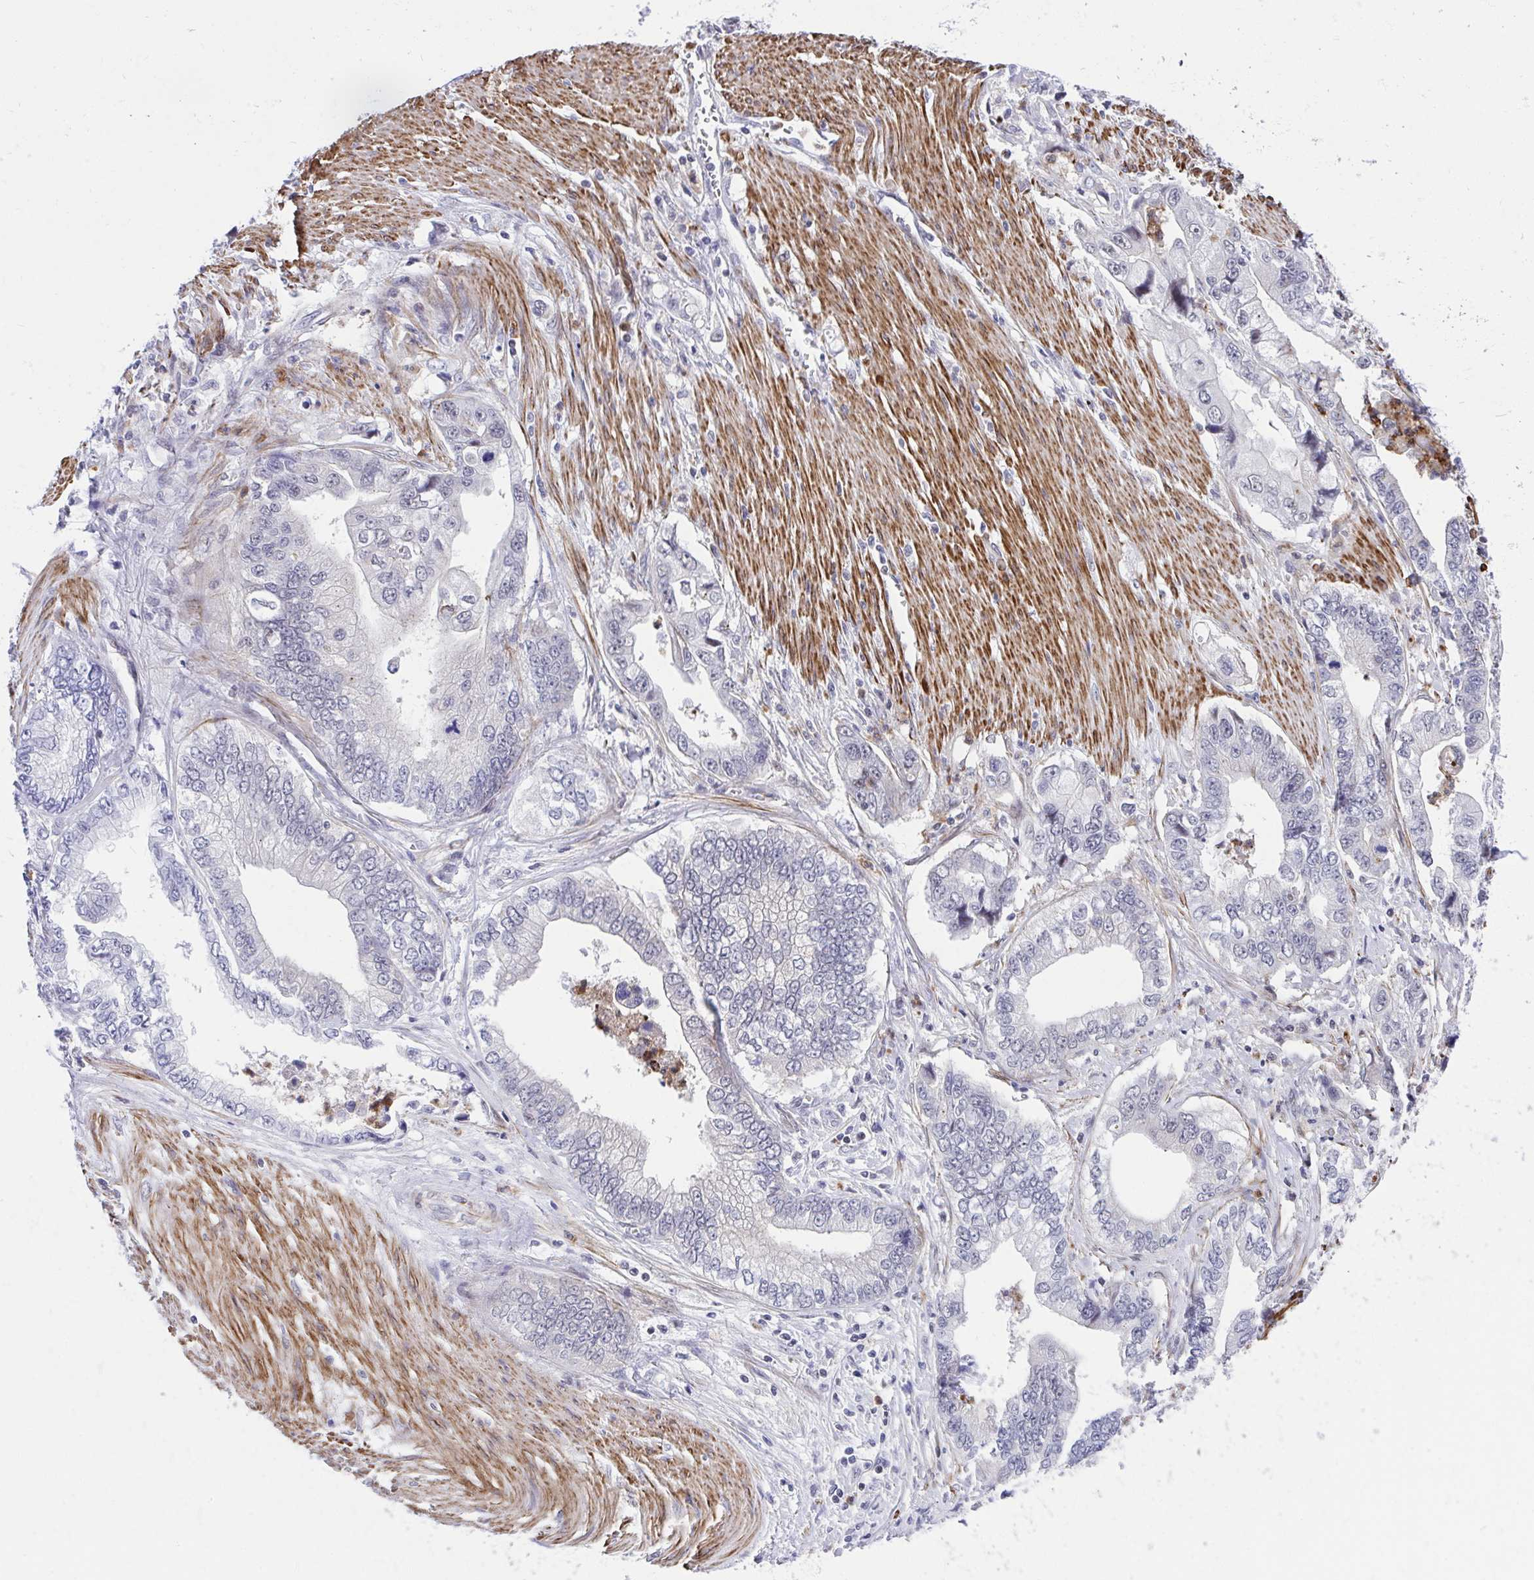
{"staining": {"intensity": "negative", "quantity": "none", "location": "none"}, "tissue": "stomach cancer", "cell_type": "Tumor cells", "image_type": "cancer", "snomed": [{"axis": "morphology", "description": "Adenocarcinoma, NOS"}, {"axis": "topography", "description": "Pancreas"}, {"axis": "topography", "description": "Stomach, upper"}], "caption": "Immunohistochemical staining of stomach cancer (adenocarcinoma) shows no significant staining in tumor cells. The staining is performed using DAB (3,3'-diaminobenzidine) brown chromogen with nuclei counter-stained in using hematoxylin.", "gene": "CSTB", "patient": {"sex": "male", "age": 77}}